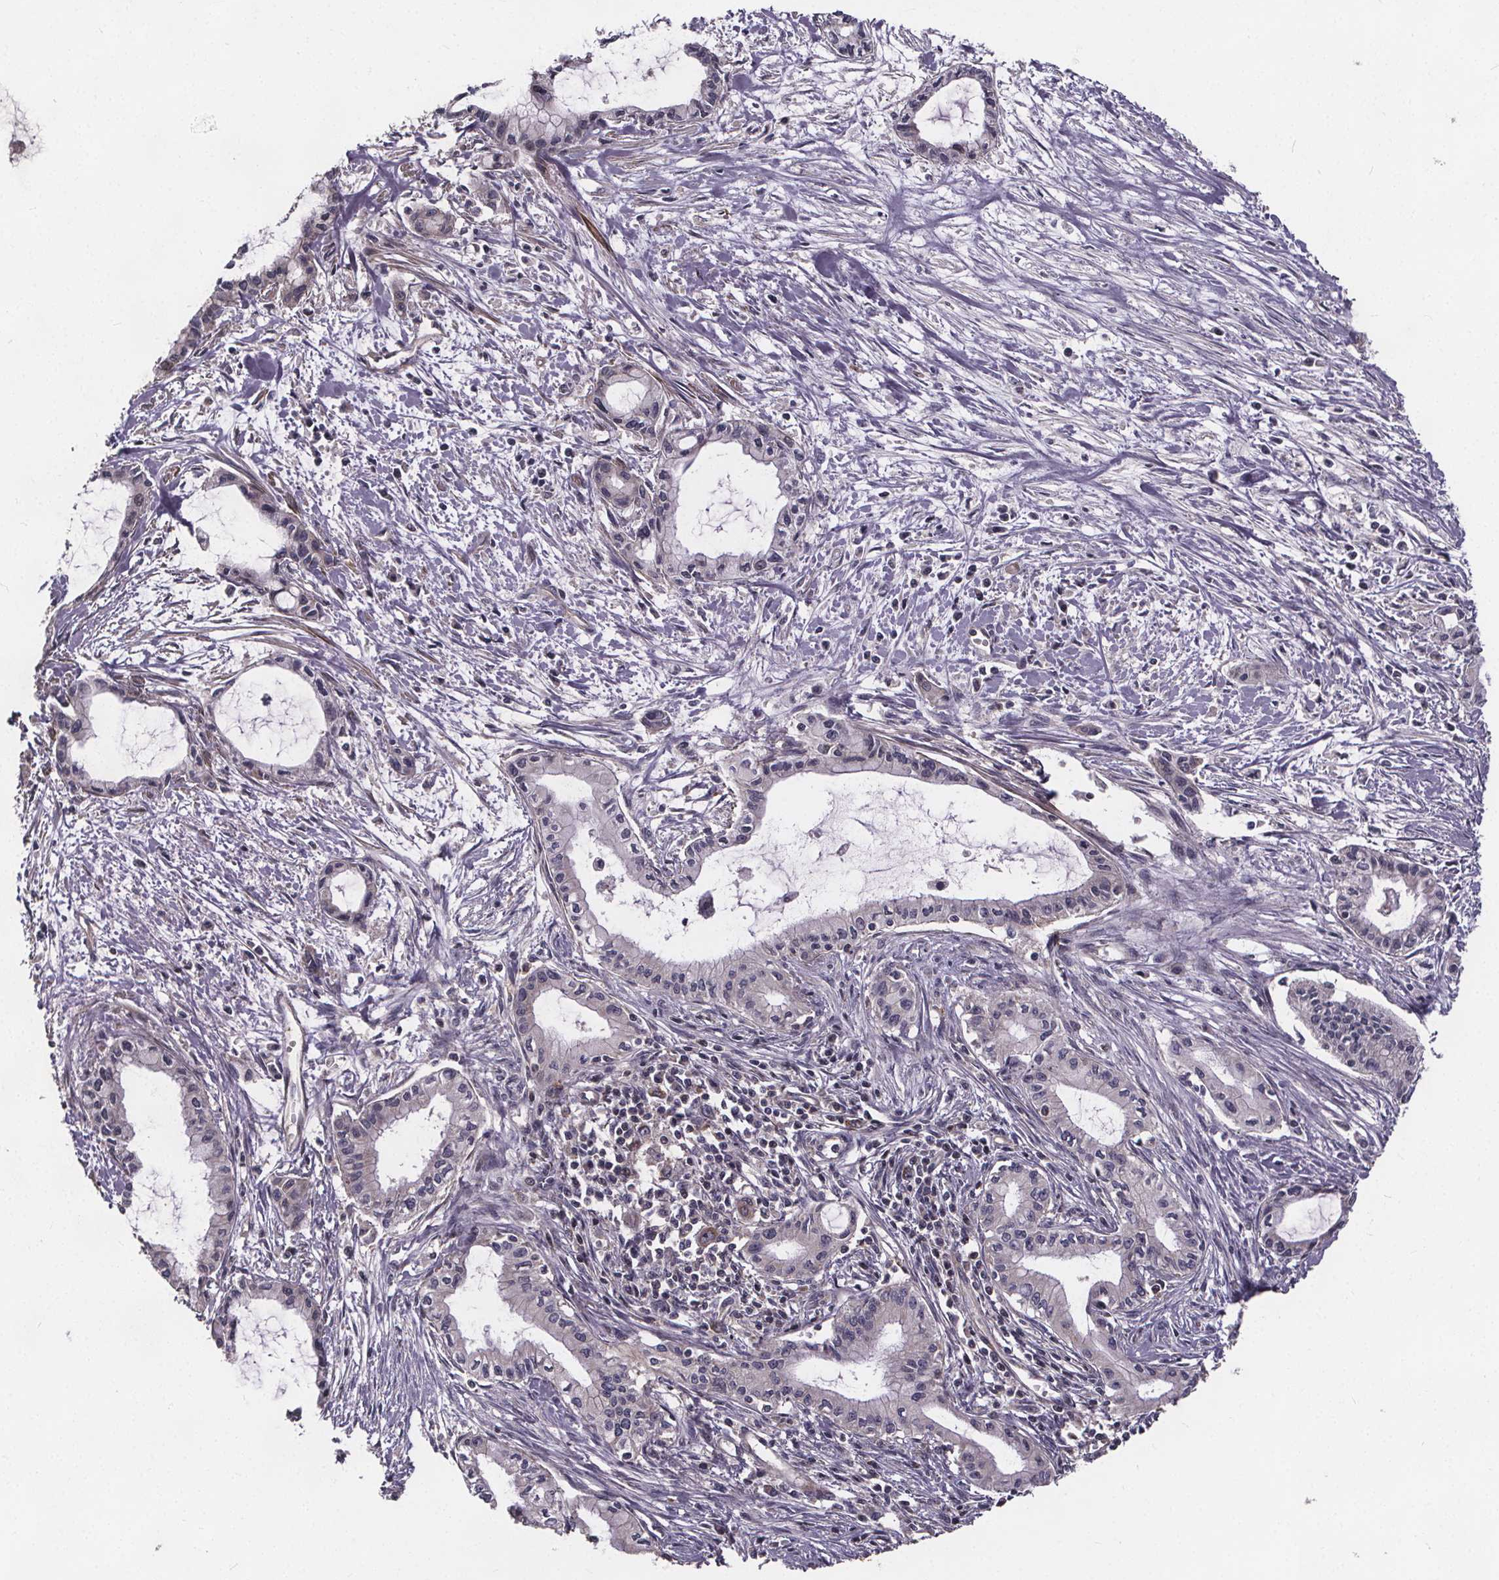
{"staining": {"intensity": "negative", "quantity": "none", "location": "none"}, "tissue": "pancreatic cancer", "cell_type": "Tumor cells", "image_type": "cancer", "snomed": [{"axis": "morphology", "description": "Adenocarcinoma, NOS"}, {"axis": "topography", "description": "Pancreas"}], "caption": "IHC micrograph of adenocarcinoma (pancreatic) stained for a protein (brown), which exhibits no expression in tumor cells.", "gene": "YME1L1", "patient": {"sex": "male", "age": 48}}